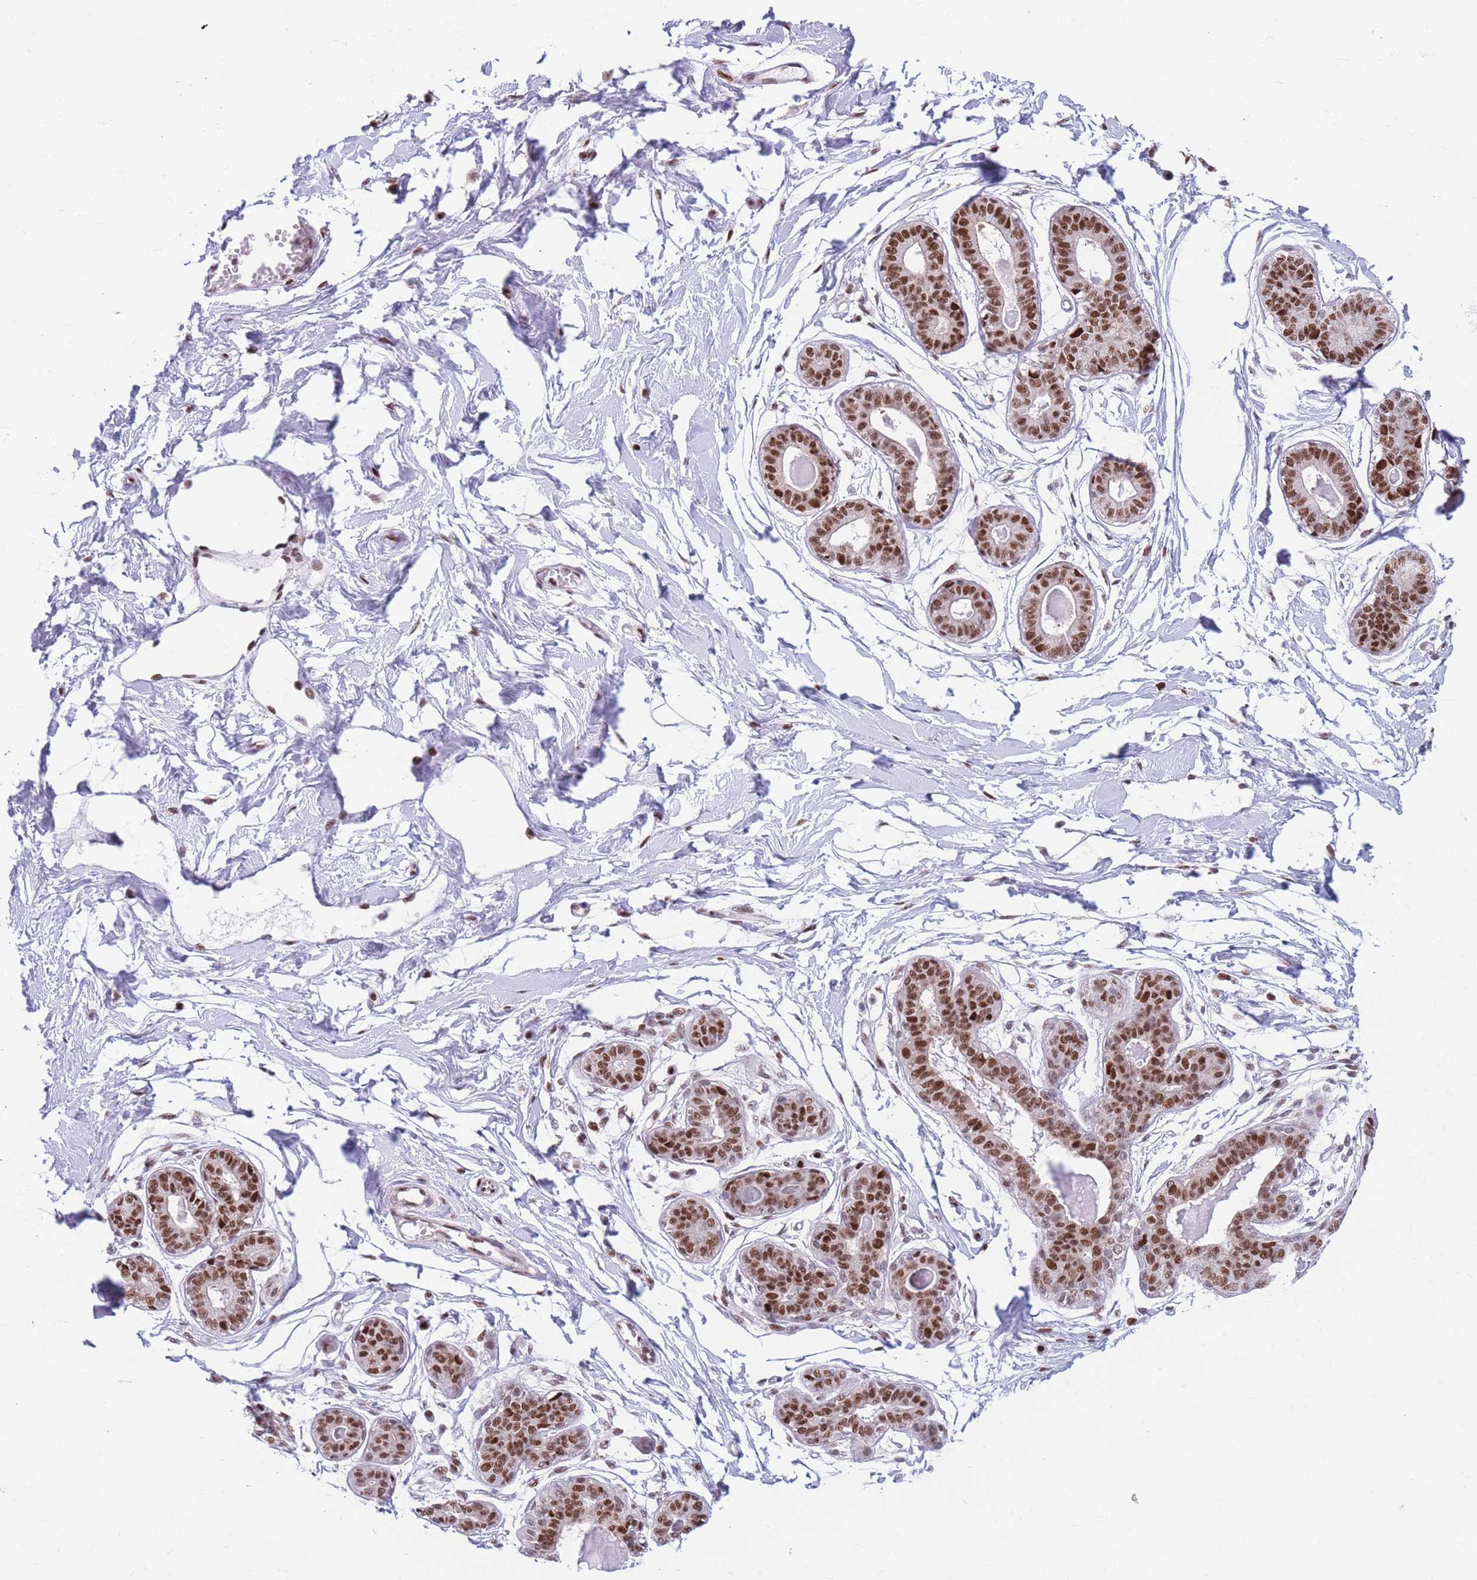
{"staining": {"intensity": "moderate", "quantity": ">75%", "location": "nuclear"}, "tissue": "breast", "cell_type": "Adipocytes", "image_type": "normal", "snomed": [{"axis": "morphology", "description": "Normal tissue, NOS"}, {"axis": "topography", "description": "Breast"}], "caption": "Immunohistochemistry (IHC) photomicrograph of unremarkable breast: breast stained using IHC displays medium levels of moderate protein expression localized specifically in the nuclear of adipocytes, appearing as a nuclear brown color.", "gene": "DNAJC3", "patient": {"sex": "female", "age": 45}}